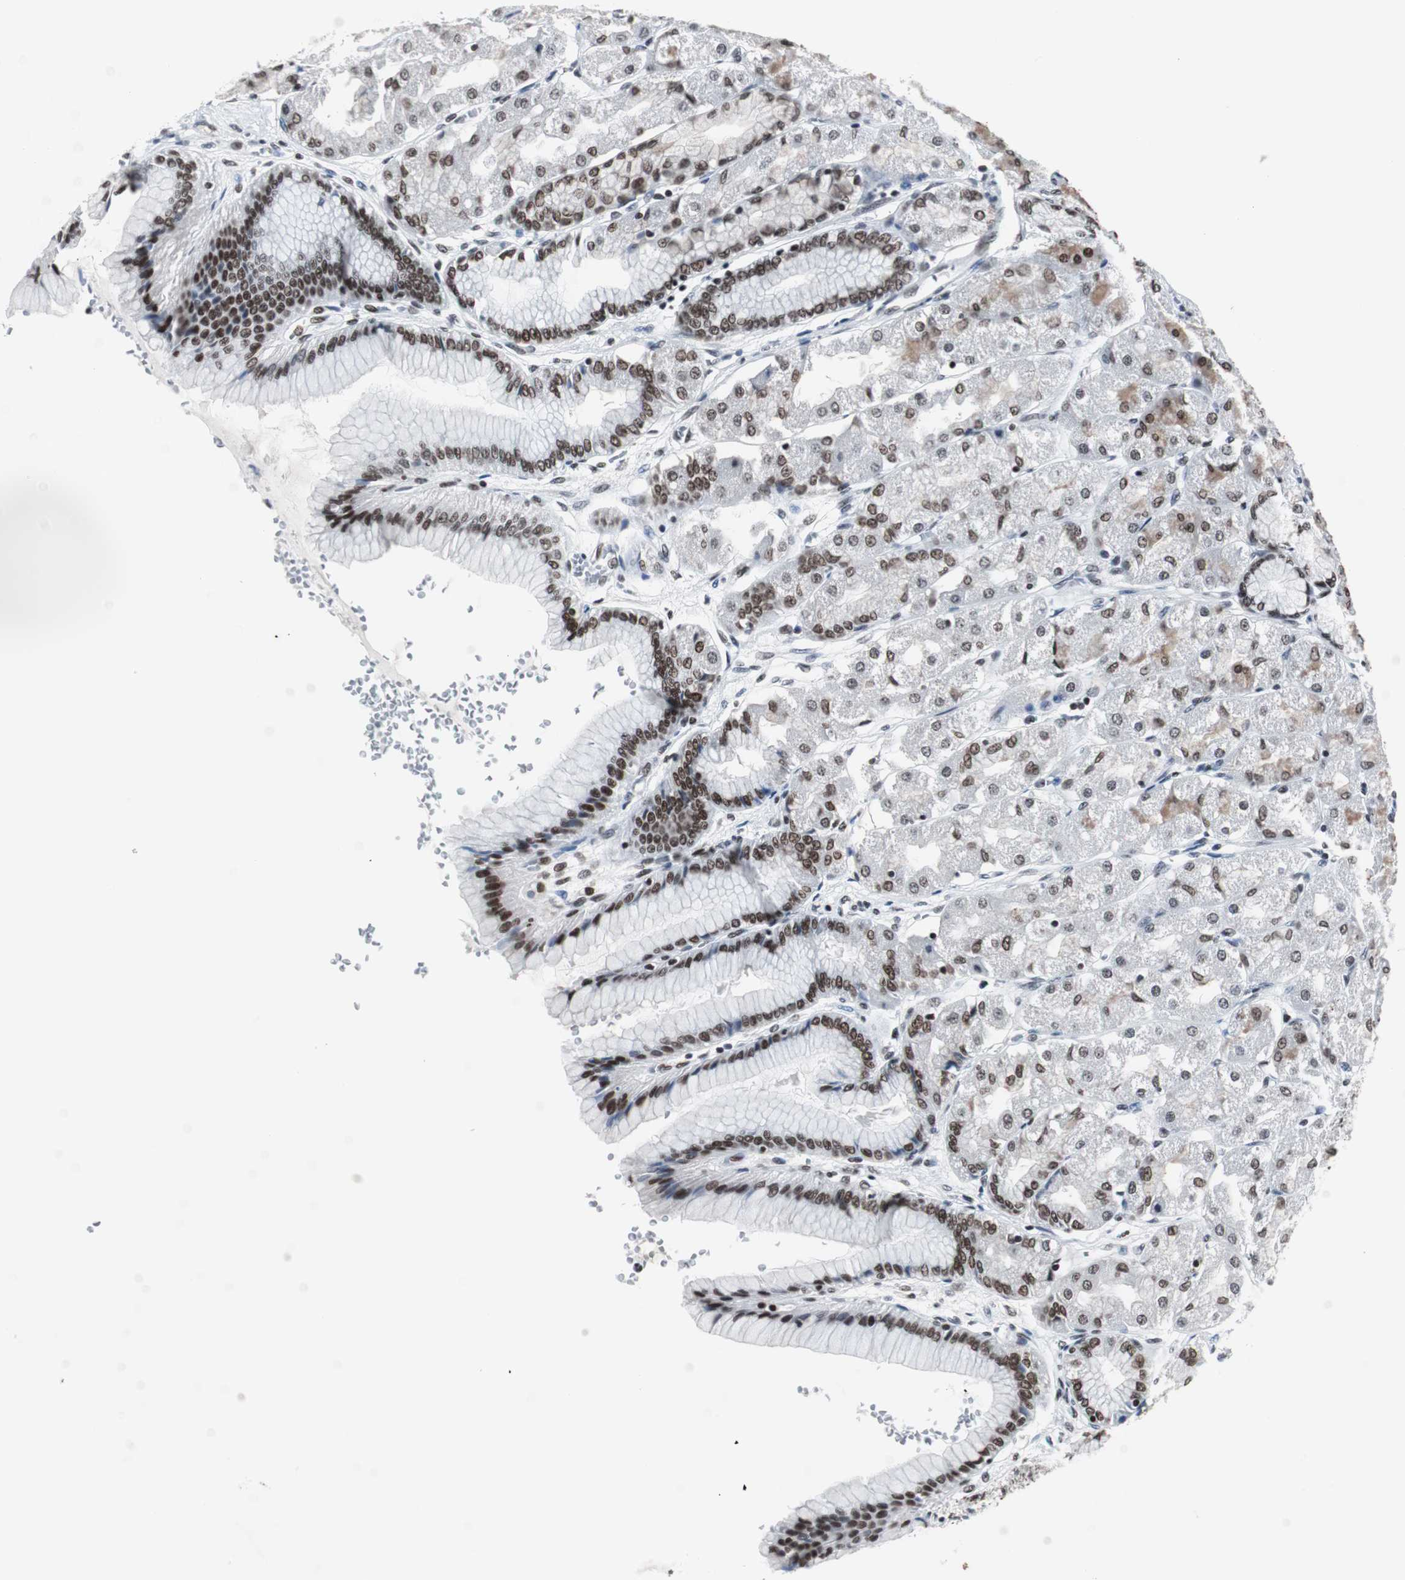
{"staining": {"intensity": "strong", "quantity": ">75%", "location": "nuclear"}, "tissue": "stomach", "cell_type": "Glandular cells", "image_type": "normal", "snomed": [{"axis": "morphology", "description": "Normal tissue, NOS"}, {"axis": "morphology", "description": "Adenocarcinoma, NOS"}, {"axis": "topography", "description": "Stomach"}, {"axis": "topography", "description": "Stomach, lower"}], "caption": "IHC (DAB (3,3'-diaminobenzidine)) staining of unremarkable human stomach exhibits strong nuclear protein staining in about >75% of glandular cells. (brown staining indicates protein expression, while blue staining denotes nuclei).", "gene": "XRCC1", "patient": {"sex": "female", "age": 65}}